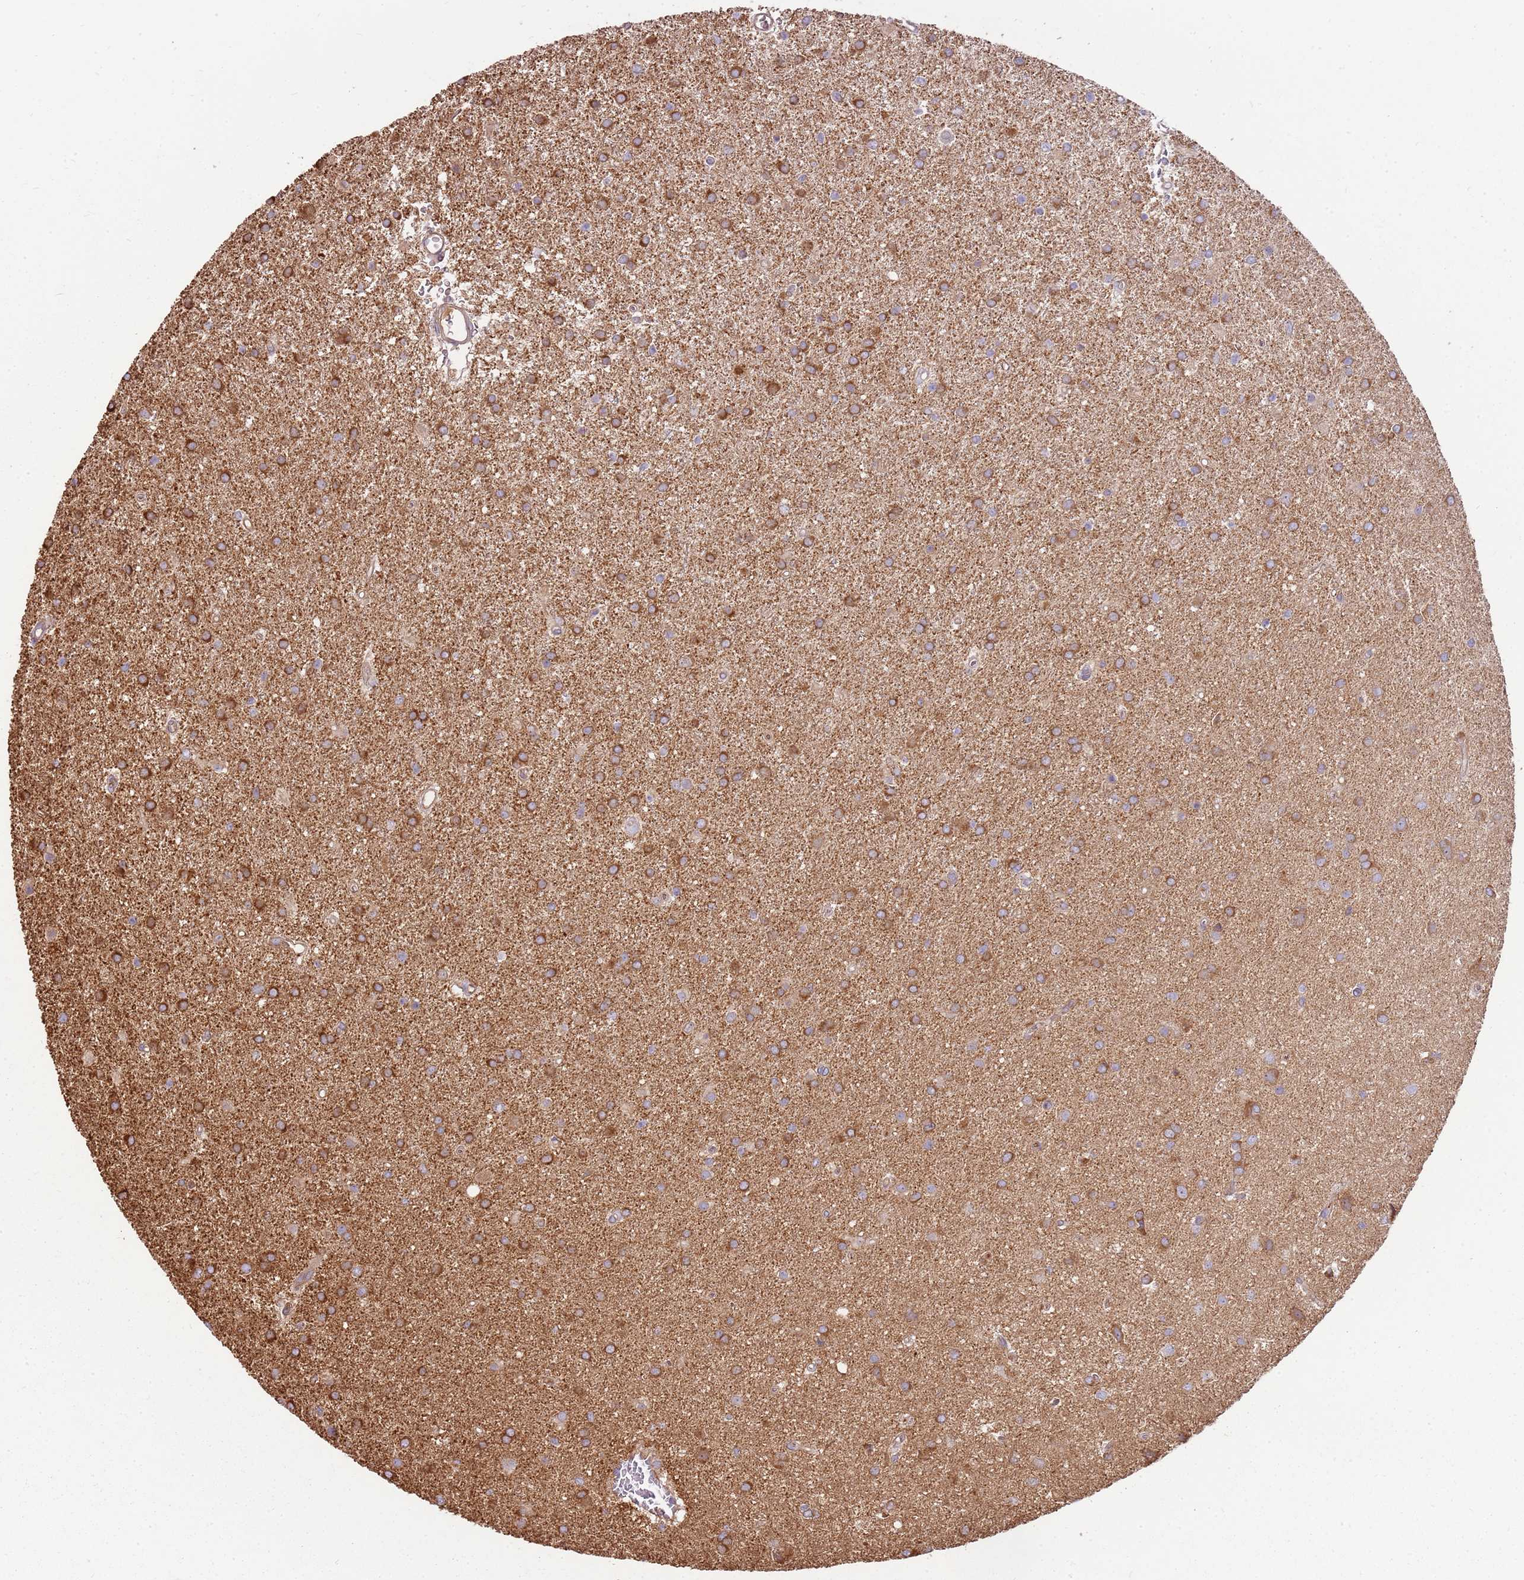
{"staining": {"intensity": "strong", "quantity": ">75%", "location": "cytoplasmic/membranous"}, "tissue": "glioma", "cell_type": "Tumor cells", "image_type": "cancer", "snomed": [{"axis": "morphology", "description": "Glioma, malignant, High grade"}, {"axis": "topography", "description": "Brain"}], "caption": "A micrograph of human malignant high-grade glioma stained for a protein shows strong cytoplasmic/membranous brown staining in tumor cells.", "gene": "EMC1", "patient": {"sex": "female", "age": 50}}